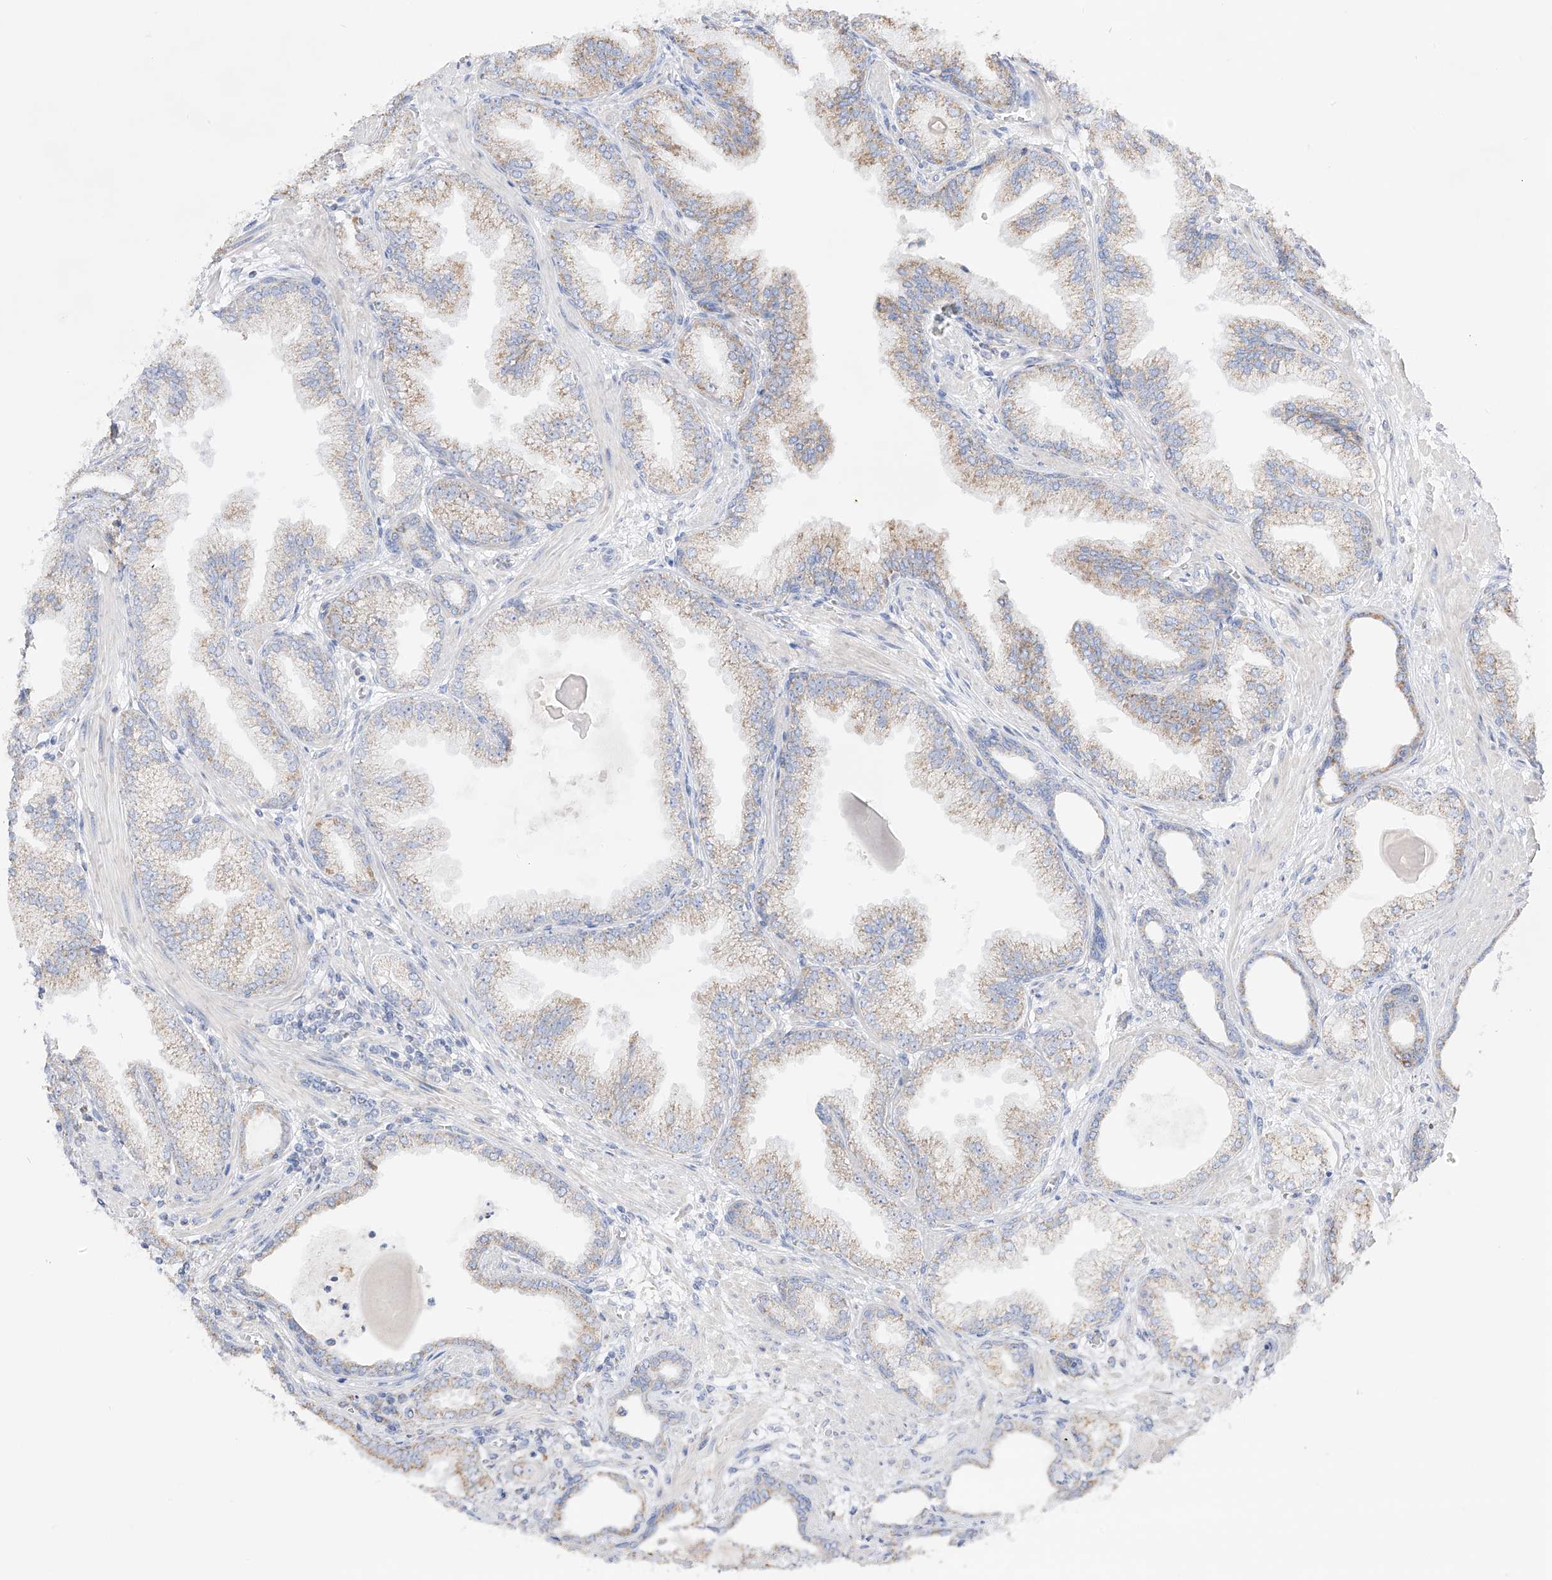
{"staining": {"intensity": "weak", "quantity": "25%-75%", "location": "cytoplasmic/membranous"}, "tissue": "prostate cancer", "cell_type": "Tumor cells", "image_type": "cancer", "snomed": [{"axis": "morphology", "description": "Adenocarcinoma, High grade"}, {"axis": "topography", "description": "Prostate"}], "caption": "IHC image of neoplastic tissue: human prostate cancer (adenocarcinoma (high-grade)) stained using immunohistochemistry (IHC) displays low levels of weak protein expression localized specifically in the cytoplasmic/membranous of tumor cells, appearing as a cytoplasmic/membranous brown color.", "gene": "RCHY1", "patient": {"sex": "male", "age": 71}}